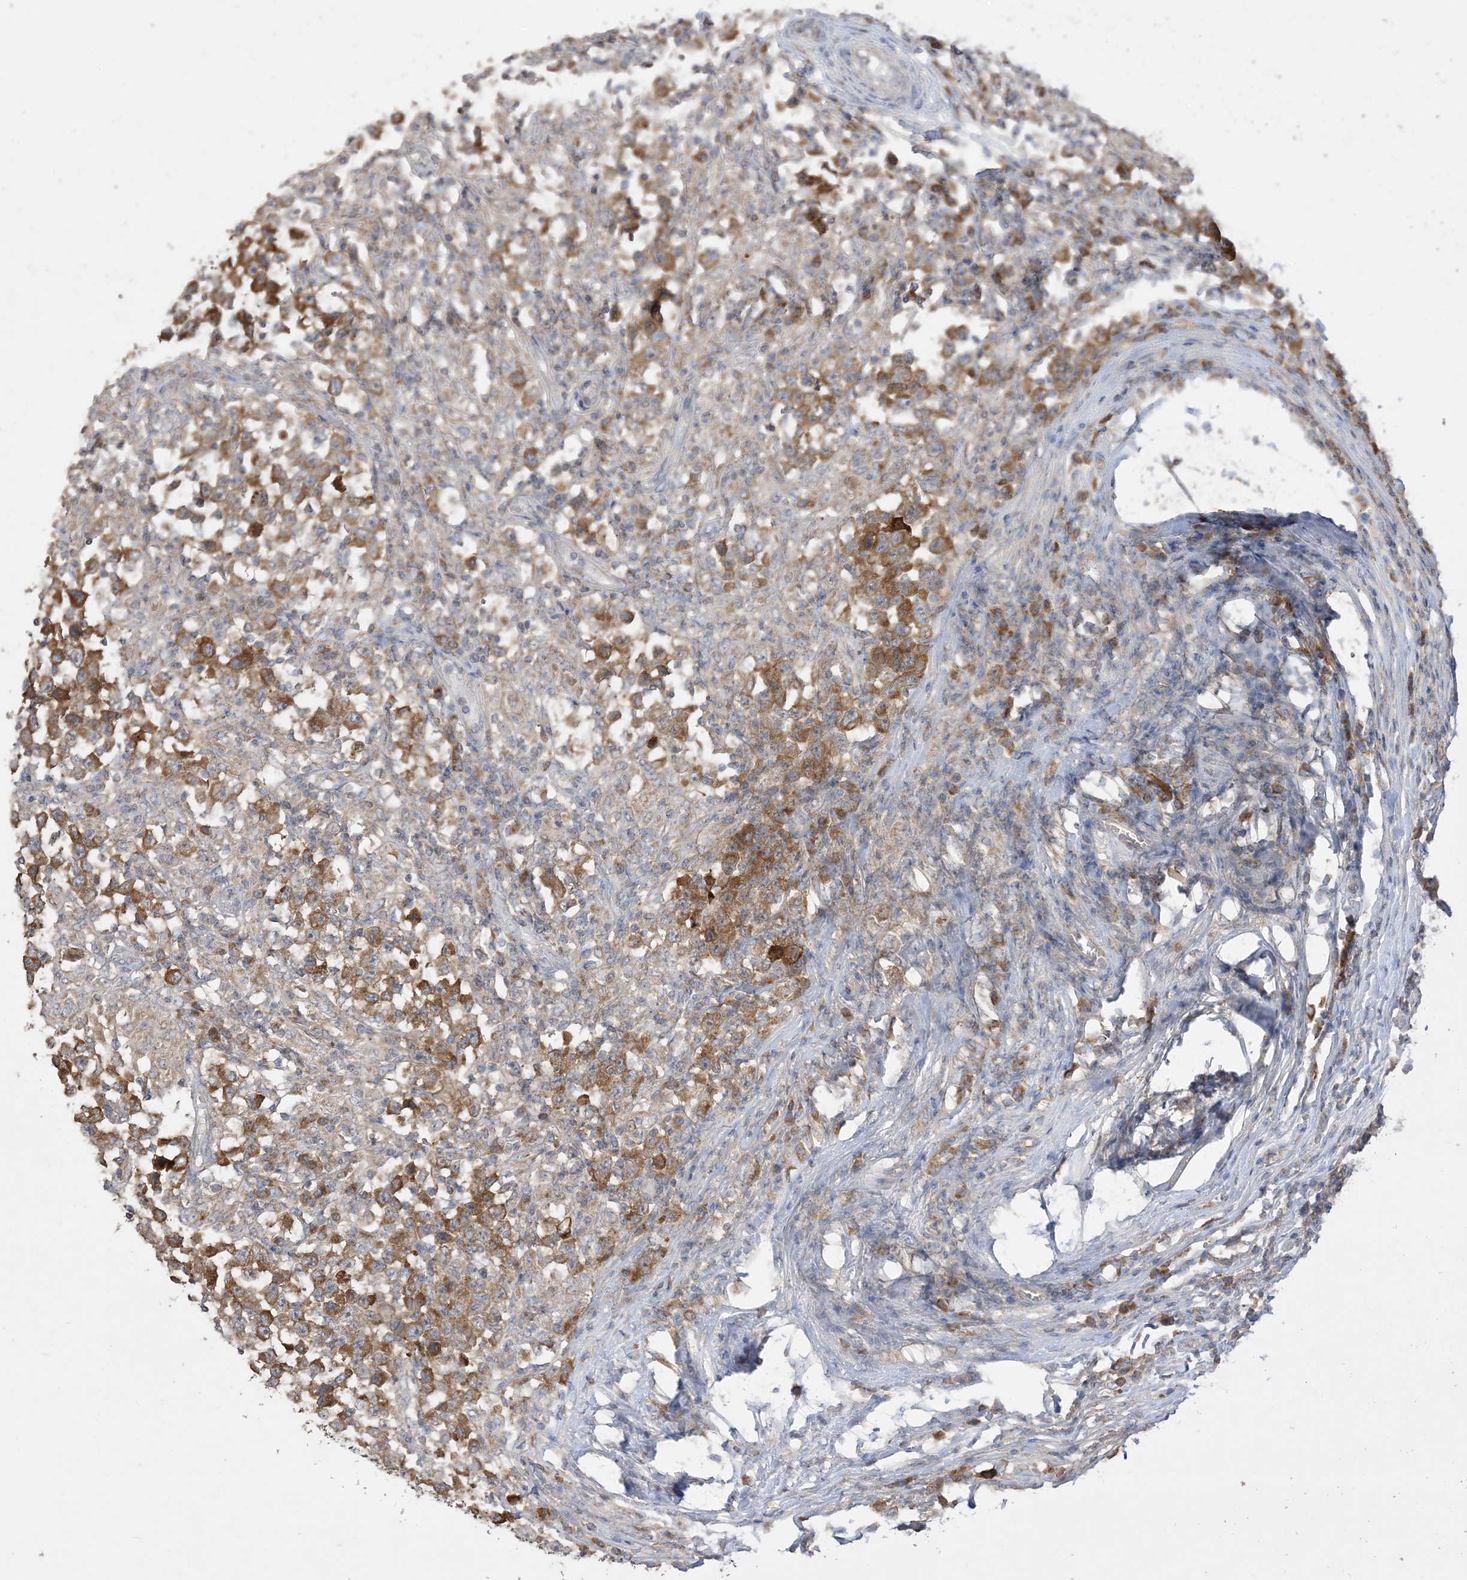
{"staining": {"intensity": "strong", "quantity": ">75%", "location": "cytoplasmic/membranous"}, "tissue": "testis cancer", "cell_type": "Tumor cells", "image_type": "cancer", "snomed": [{"axis": "morphology", "description": "Carcinoma, Embryonal, NOS"}, {"axis": "topography", "description": "Testis"}], "caption": "This histopathology image demonstrates IHC staining of human embryonal carcinoma (testis), with high strong cytoplasmic/membranous positivity in approximately >75% of tumor cells.", "gene": "SIRT3", "patient": {"sex": "male", "age": 21}}